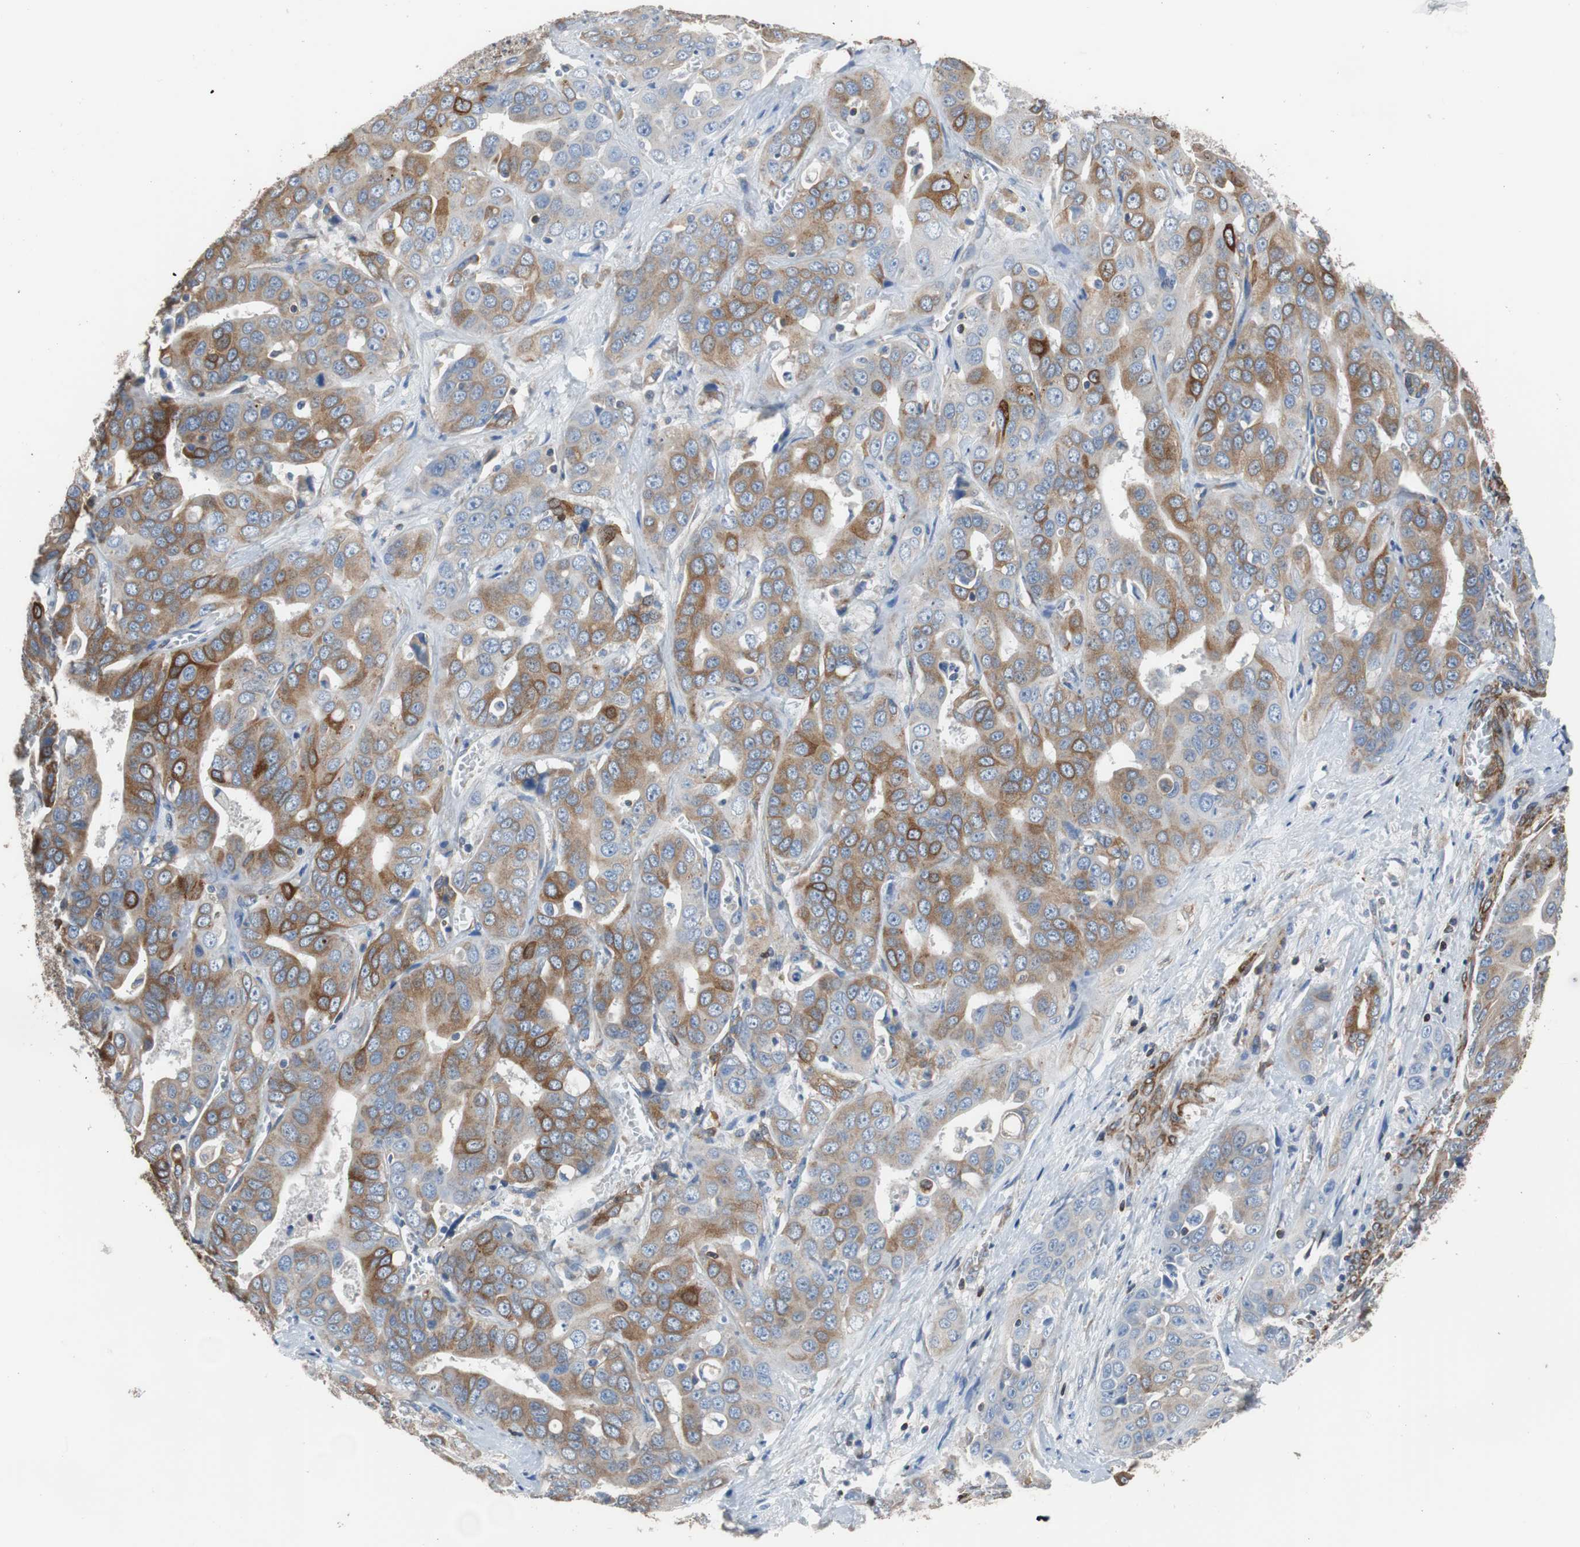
{"staining": {"intensity": "moderate", "quantity": ">75%", "location": "cytoplasmic/membranous"}, "tissue": "liver cancer", "cell_type": "Tumor cells", "image_type": "cancer", "snomed": [{"axis": "morphology", "description": "Cholangiocarcinoma"}, {"axis": "topography", "description": "Liver"}], "caption": "This micrograph reveals liver cancer stained with immunohistochemistry to label a protein in brown. The cytoplasmic/membranous of tumor cells show moderate positivity for the protein. Nuclei are counter-stained blue.", "gene": "PBXIP1", "patient": {"sex": "female", "age": 52}}